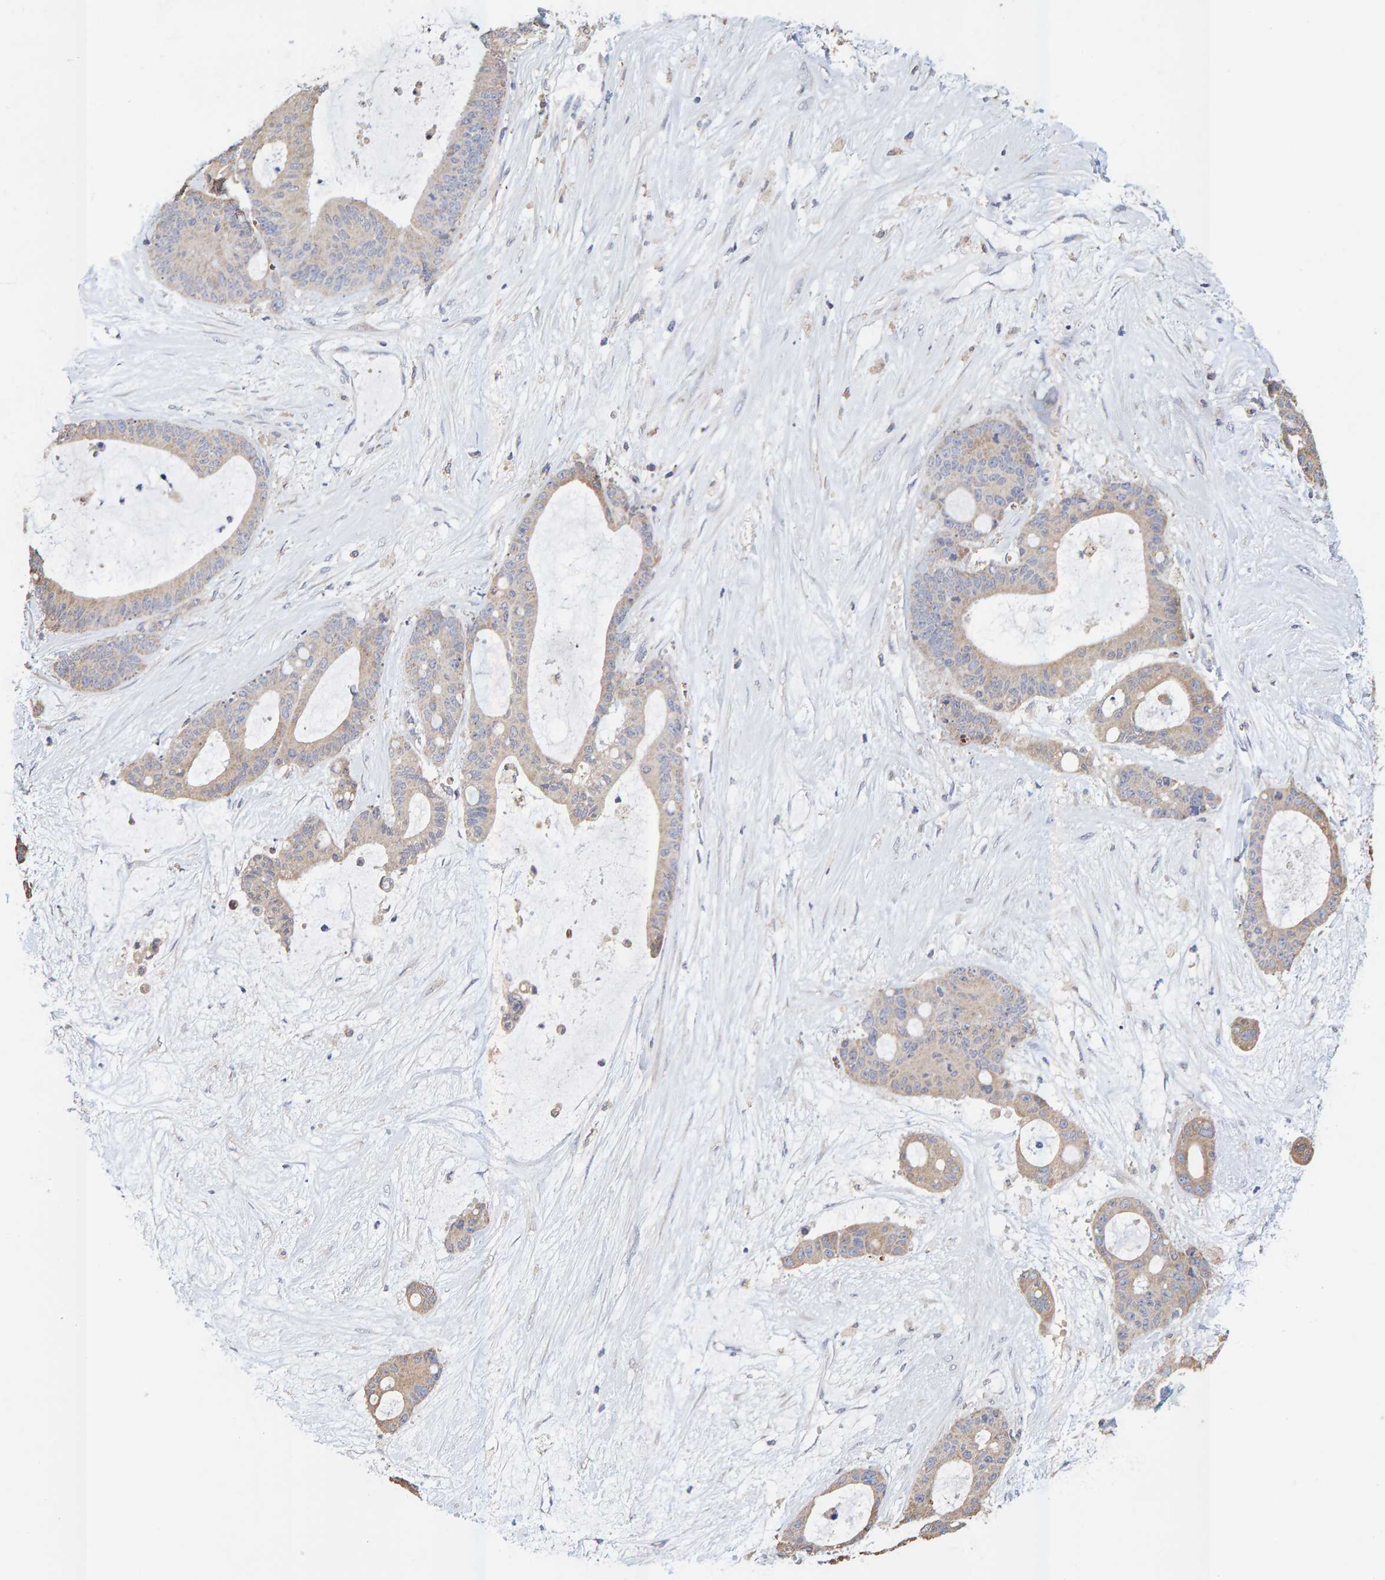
{"staining": {"intensity": "weak", "quantity": ">75%", "location": "cytoplasmic/membranous"}, "tissue": "liver cancer", "cell_type": "Tumor cells", "image_type": "cancer", "snomed": [{"axis": "morphology", "description": "Cholangiocarcinoma"}, {"axis": "topography", "description": "Liver"}], "caption": "High-magnification brightfield microscopy of liver cholangiocarcinoma stained with DAB (3,3'-diaminobenzidine) (brown) and counterstained with hematoxylin (blue). tumor cells exhibit weak cytoplasmic/membranous positivity is identified in approximately>75% of cells. The staining was performed using DAB (3,3'-diaminobenzidine), with brown indicating positive protein expression. Nuclei are stained blue with hematoxylin.", "gene": "SGPL1", "patient": {"sex": "female", "age": 73}}